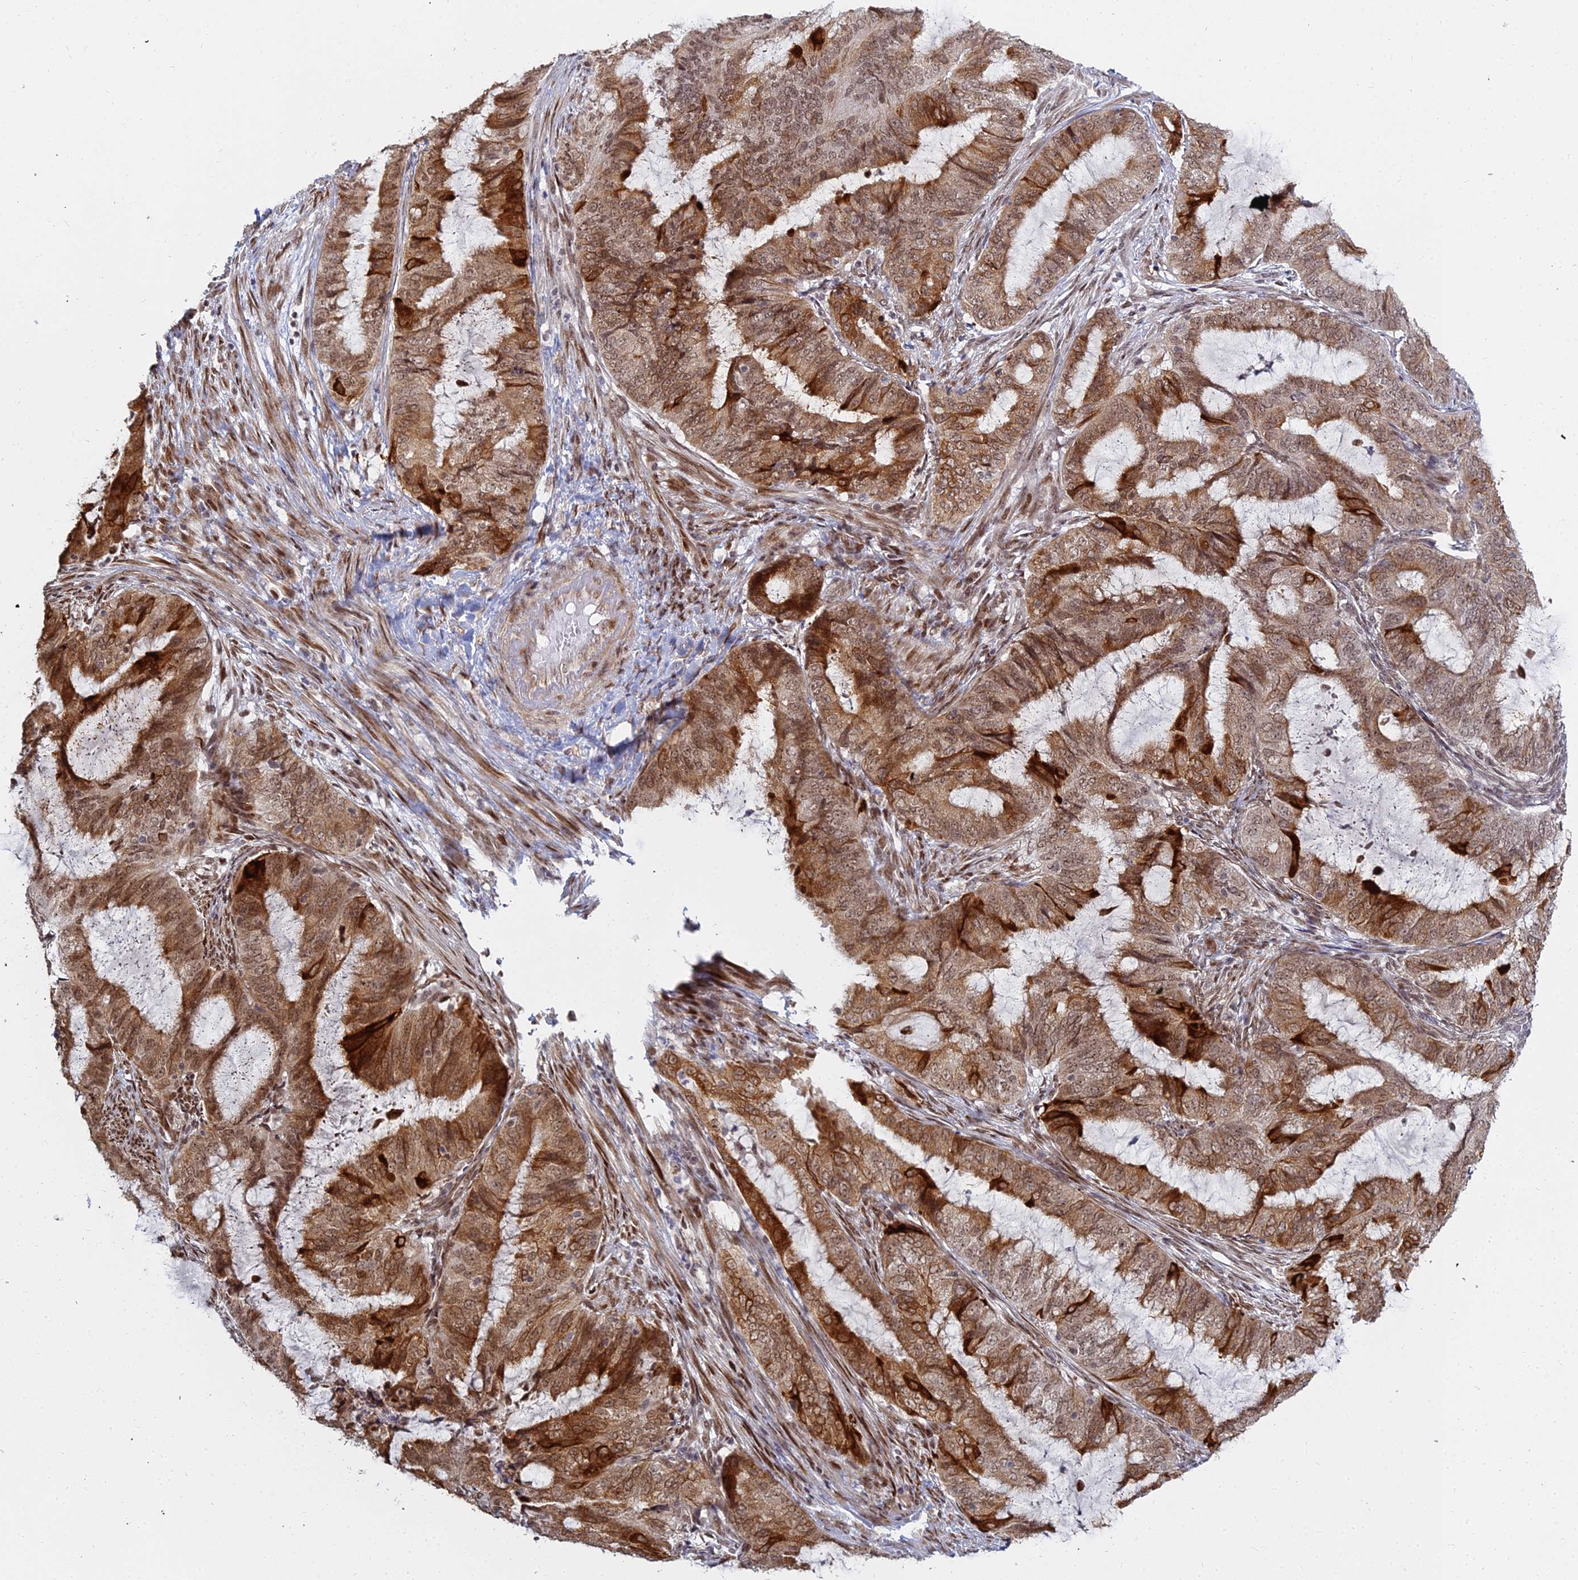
{"staining": {"intensity": "strong", "quantity": ">75%", "location": "cytoplasmic/membranous,nuclear"}, "tissue": "endometrial cancer", "cell_type": "Tumor cells", "image_type": "cancer", "snomed": [{"axis": "morphology", "description": "Adenocarcinoma, NOS"}, {"axis": "topography", "description": "Endometrium"}], "caption": "Immunohistochemical staining of endometrial cancer shows high levels of strong cytoplasmic/membranous and nuclear positivity in about >75% of tumor cells. Using DAB (brown) and hematoxylin (blue) stains, captured at high magnification using brightfield microscopy.", "gene": "ABCA2", "patient": {"sex": "female", "age": 51}}